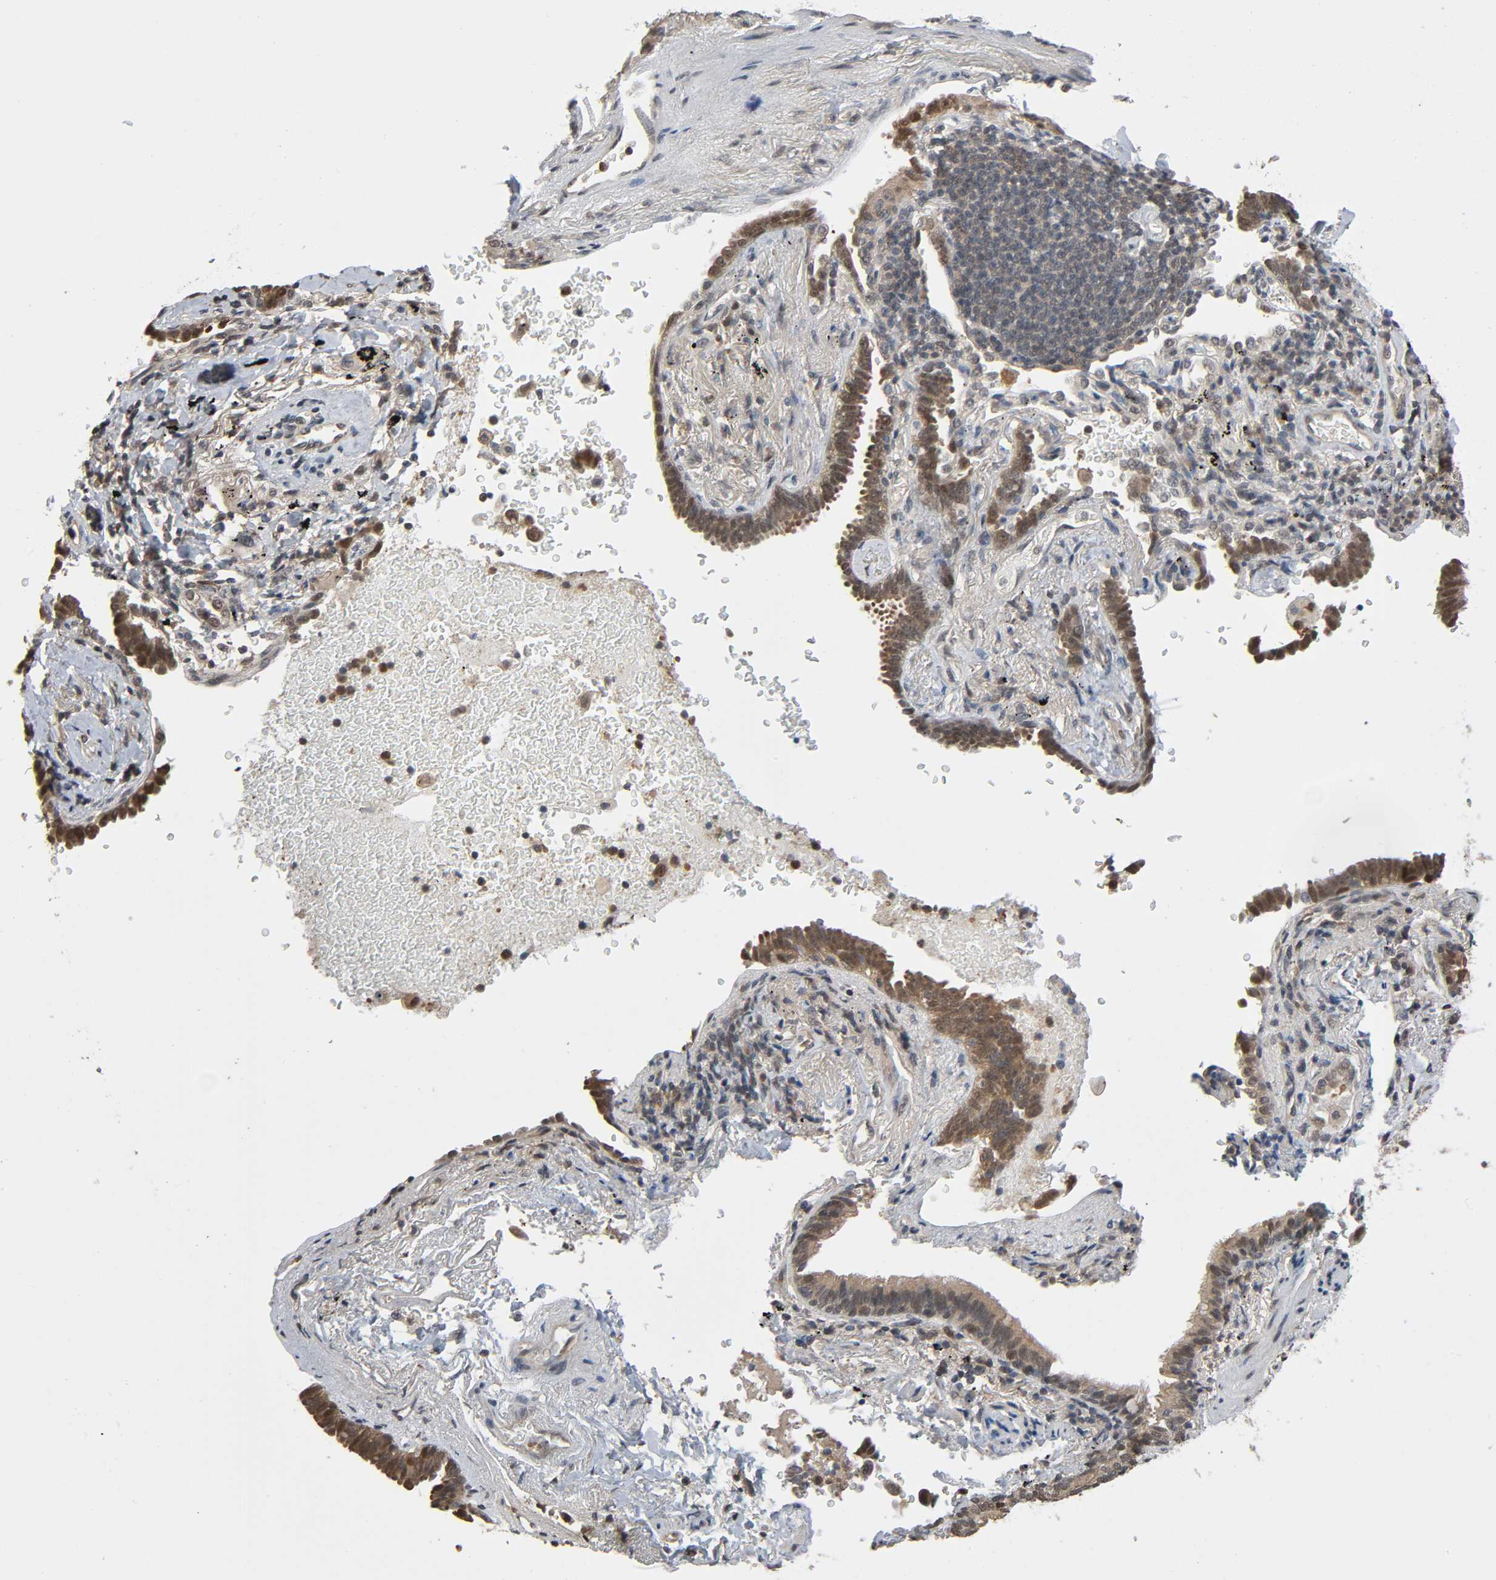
{"staining": {"intensity": "weak", "quantity": ">75%", "location": "cytoplasmic/membranous,nuclear"}, "tissue": "lung cancer", "cell_type": "Tumor cells", "image_type": "cancer", "snomed": [{"axis": "morphology", "description": "Adenocarcinoma, NOS"}, {"axis": "topography", "description": "Lung"}], "caption": "This is an image of immunohistochemistry staining of lung cancer (adenocarcinoma), which shows weak staining in the cytoplasmic/membranous and nuclear of tumor cells.", "gene": "NEDD8", "patient": {"sex": "female", "age": 64}}